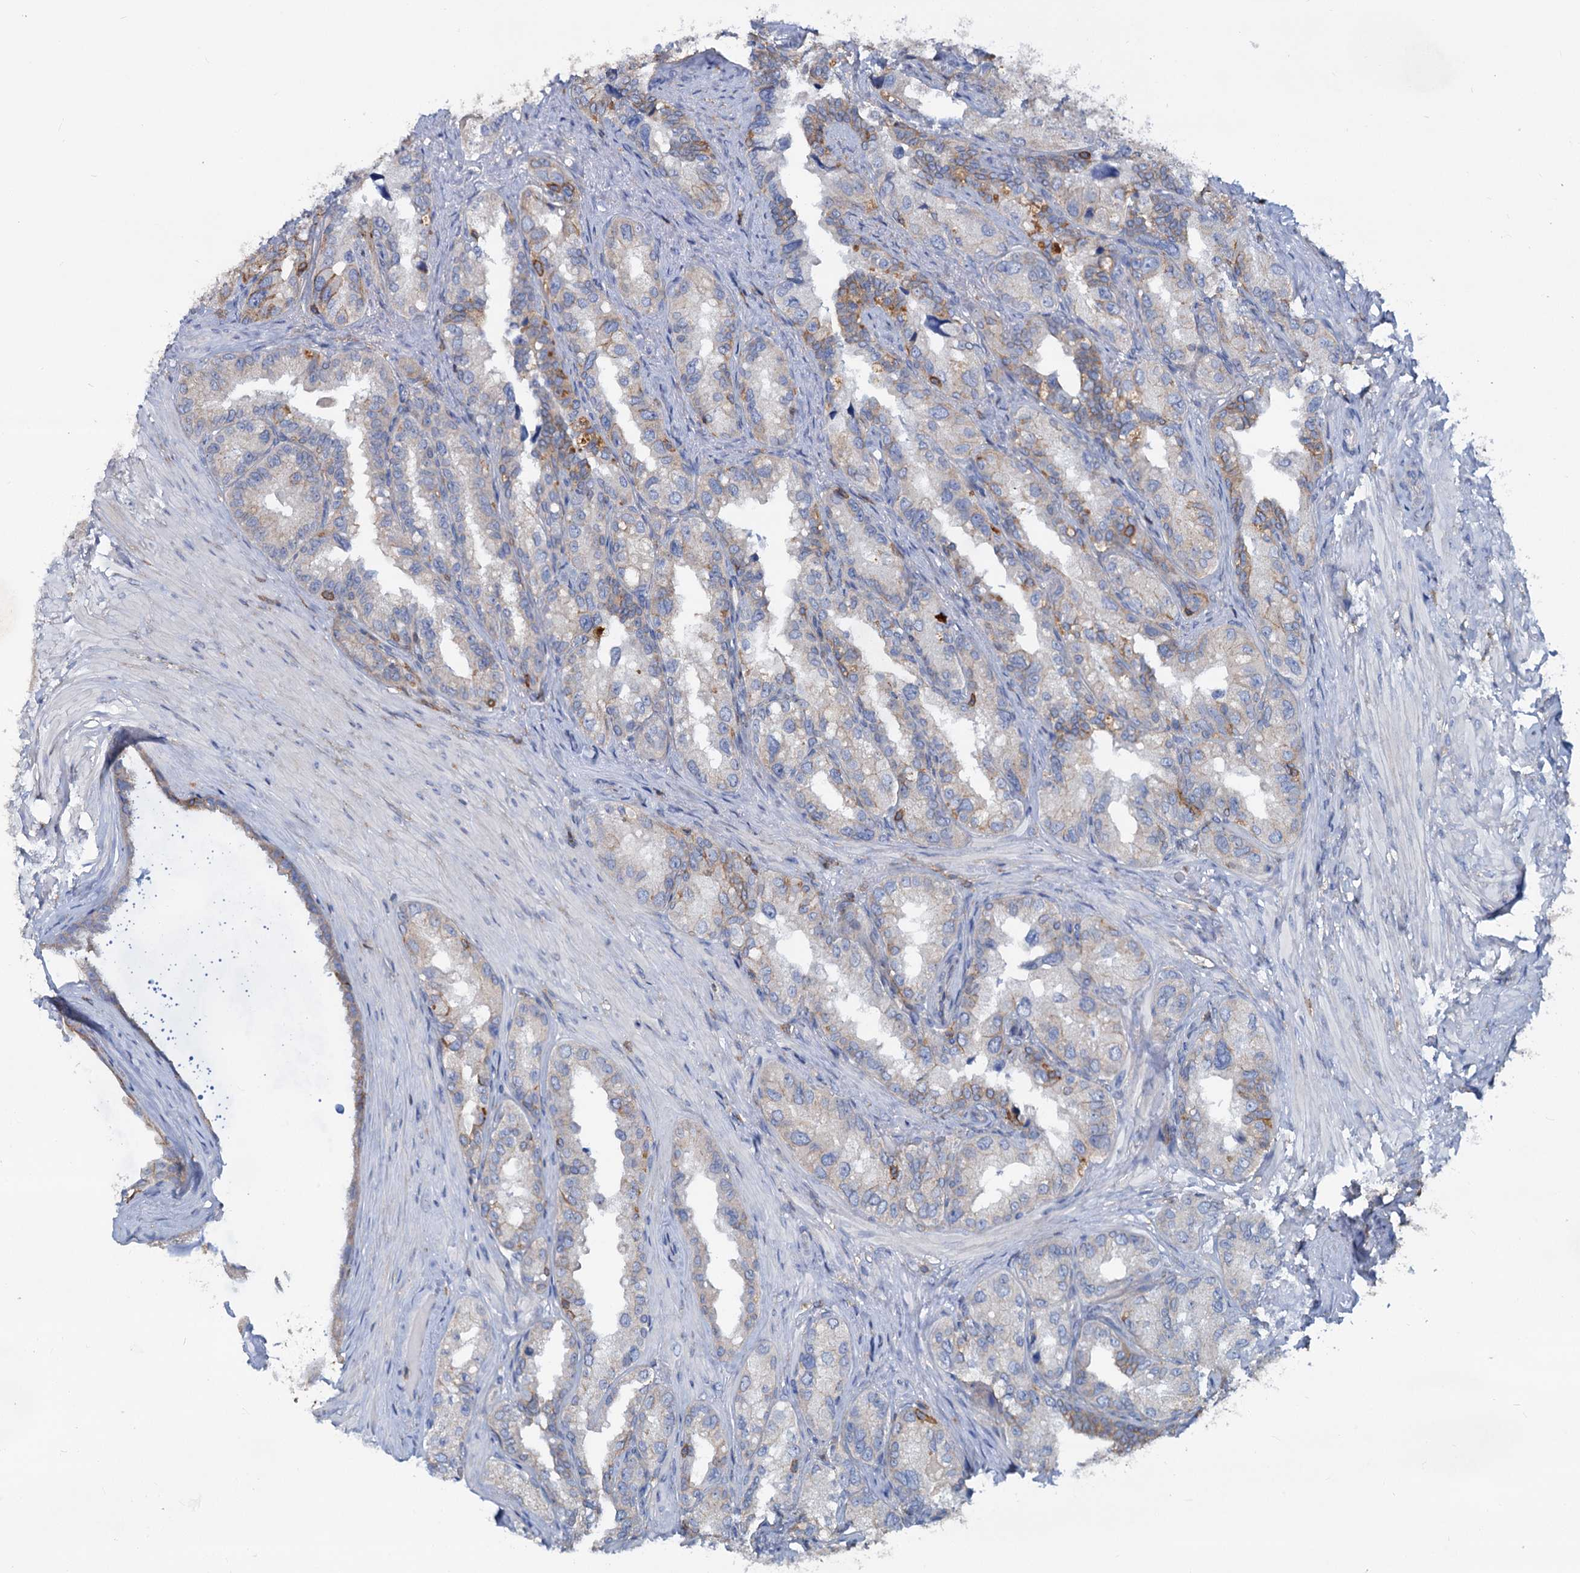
{"staining": {"intensity": "moderate", "quantity": "25%-75%", "location": "cytoplasmic/membranous"}, "tissue": "seminal vesicle", "cell_type": "Glandular cells", "image_type": "normal", "snomed": [{"axis": "morphology", "description": "Normal tissue, NOS"}, {"axis": "topography", "description": "Seminal veicle"}, {"axis": "topography", "description": "Peripheral nerve tissue"}], "caption": "Seminal vesicle was stained to show a protein in brown. There is medium levels of moderate cytoplasmic/membranous staining in approximately 25%-75% of glandular cells.", "gene": "LRCH4", "patient": {"sex": "male", "age": 67}}